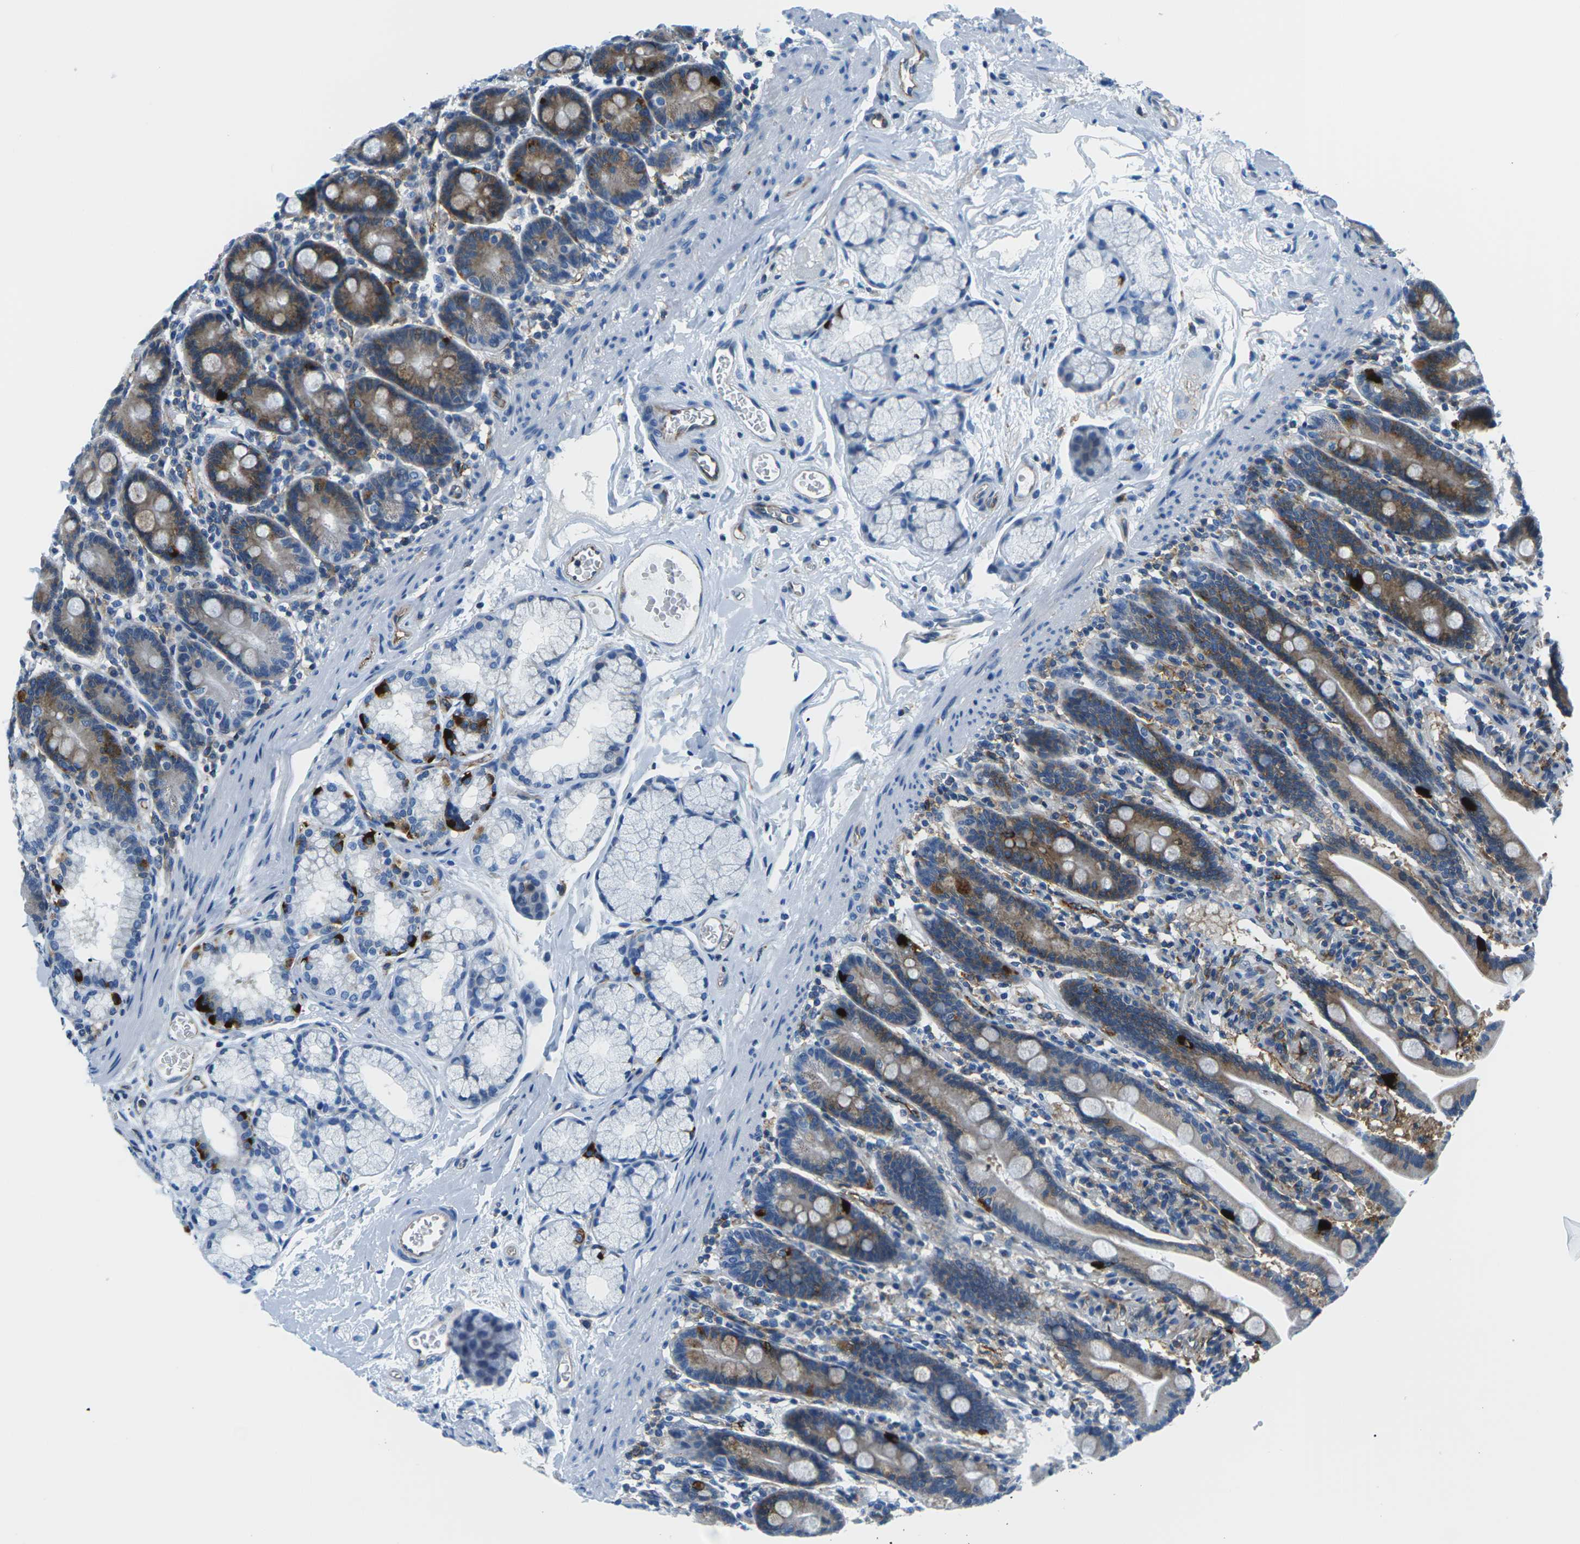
{"staining": {"intensity": "moderate", "quantity": "25%-75%", "location": "cytoplasmic/membranous"}, "tissue": "duodenum", "cell_type": "Glandular cells", "image_type": "normal", "snomed": [{"axis": "morphology", "description": "Normal tissue, NOS"}, {"axis": "topography", "description": "Duodenum"}], "caption": "Protein staining of unremarkable duodenum shows moderate cytoplasmic/membranous staining in approximately 25%-75% of glandular cells. (IHC, brightfield microscopy, high magnification).", "gene": "SOCS4", "patient": {"sex": "male", "age": 54}}